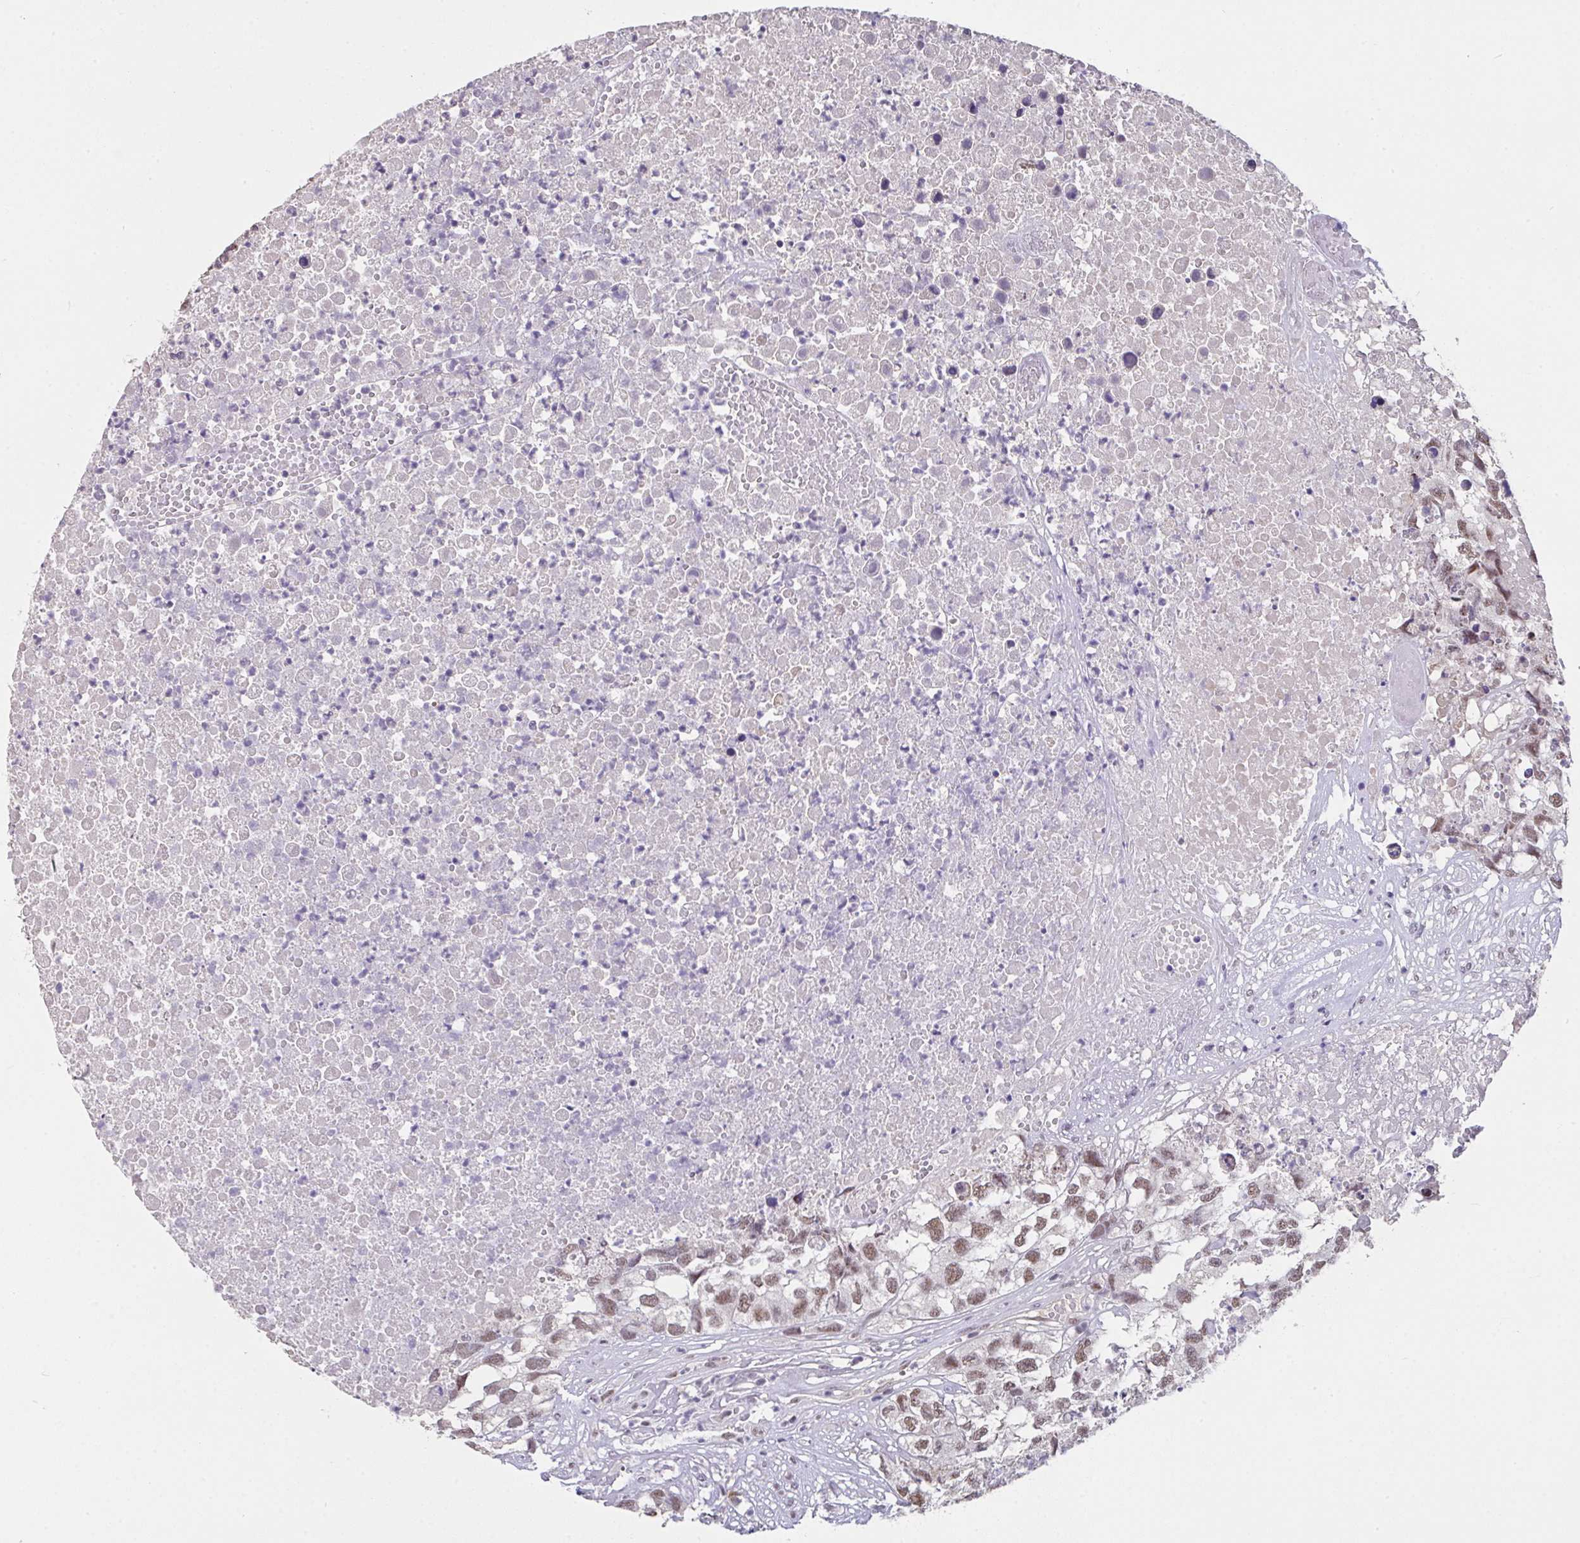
{"staining": {"intensity": "moderate", "quantity": ">75%", "location": "nuclear"}, "tissue": "testis cancer", "cell_type": "Tumor cells", "image_type": "cancer", "snomed": [{"axis": "morphology", "description": "Carcinoma, Embryonal, NOS"}, {"axis": "topography", "description": "Testis"}], "caption": "This photomicrograph displays IHC staining of human testis cancer (embryonal carcinoma), with medium moderate nuclear staining in about >75% of tumor cells.", "gene": "RBBP6", "patient": {"sex": "male", "age": 83}}